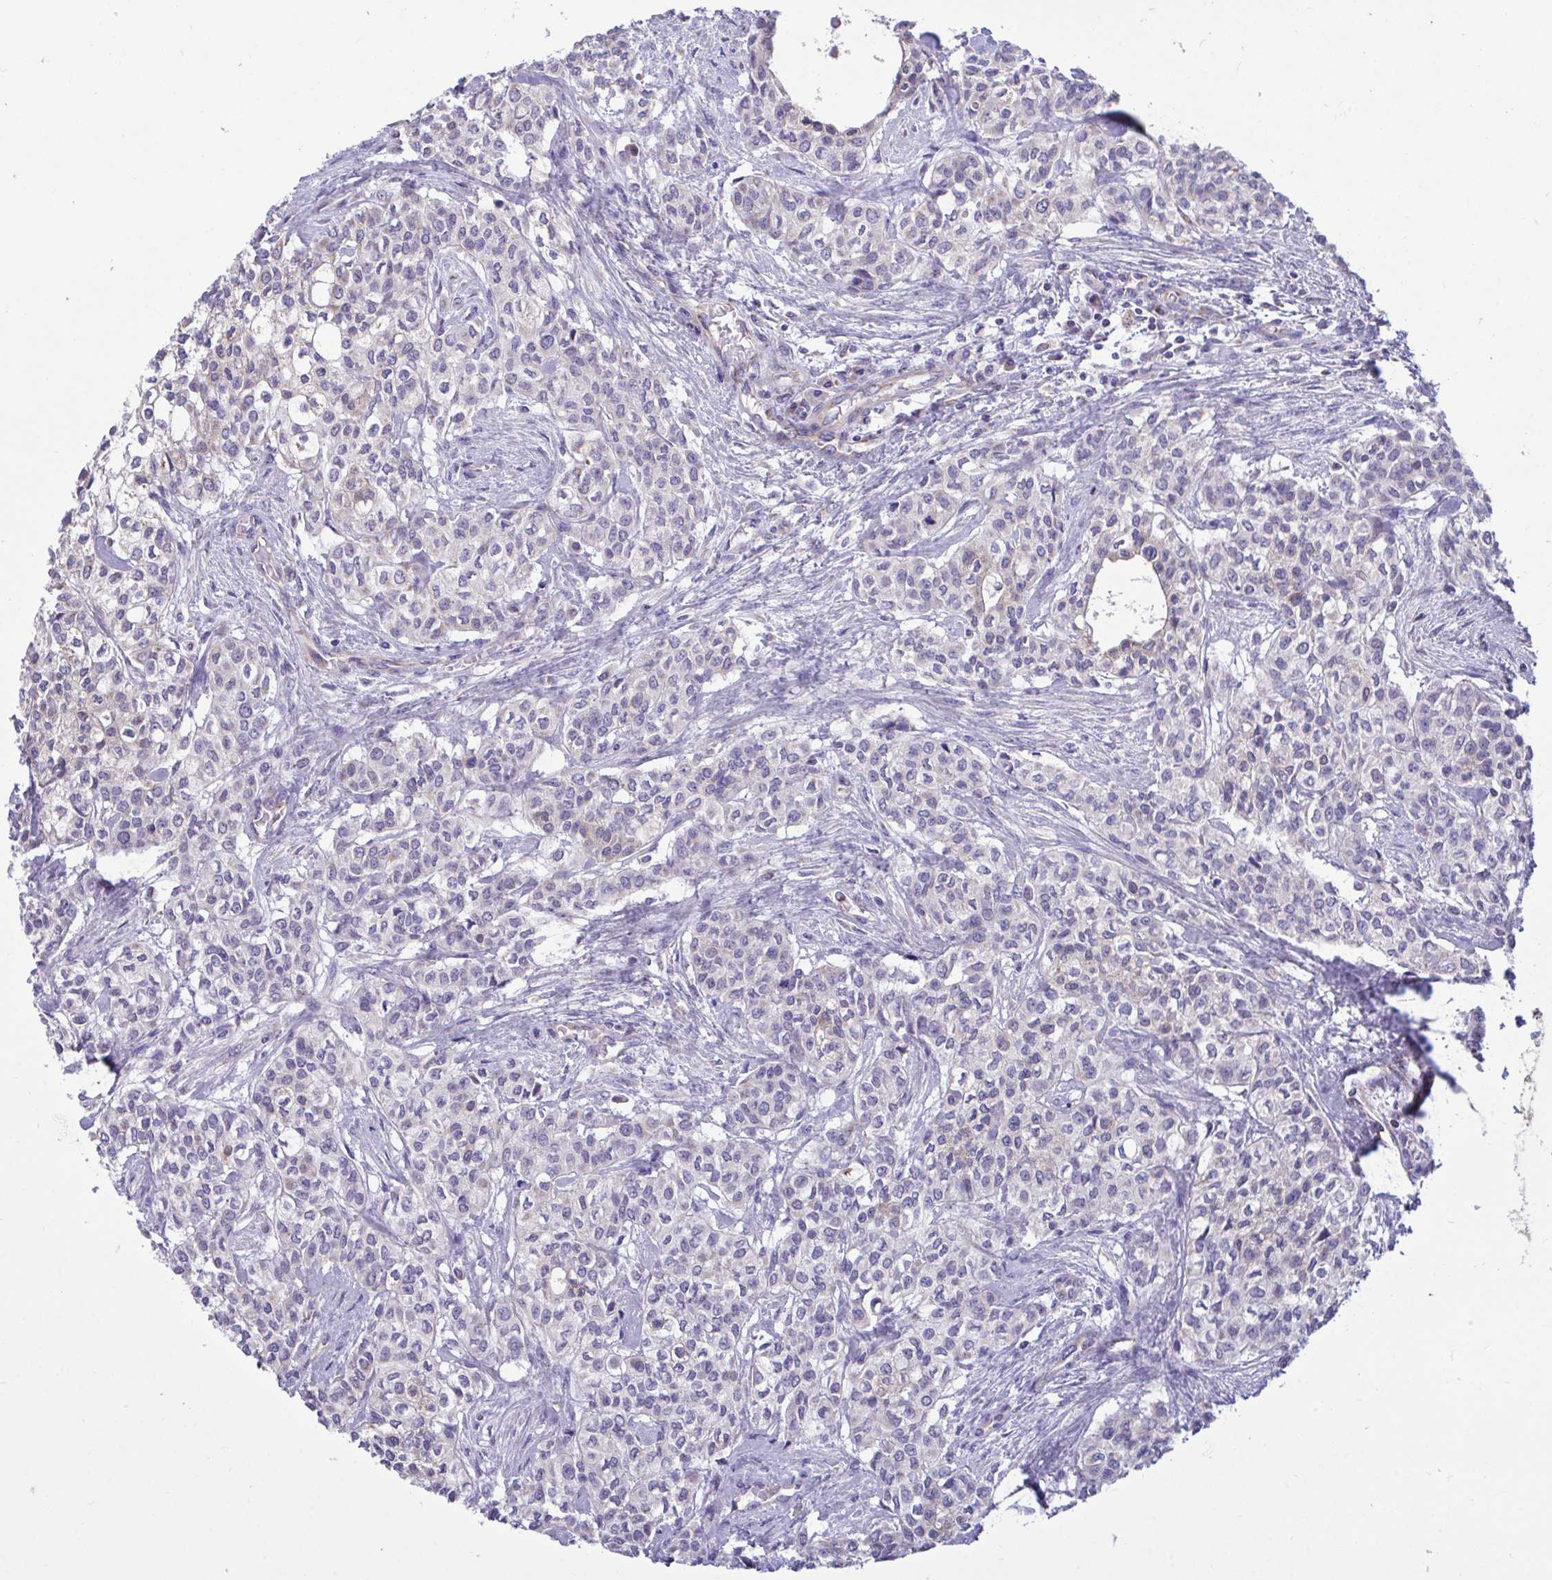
{"staining": {"intensity": "moderate", "quantity": "<25%", "location": "cytoplasmic/membranous"}, "tissue": "head and neck cancer", "cell_type": "Tumor cells", "image_type": "cancer", "snomed": [{"axis": "morphology", "description": "Adenocarcinoma, NOS"}, {"axis": "topography", "description": "Head-Neck"}], "caption": "A low amount of moderate cytoplasmic/membranous expression is seen in about <25% of tumor cells in head and neck adenocarcinoma tissue.", "gene": "SARS2", "patient": {"sex": "male", "age": 81}}